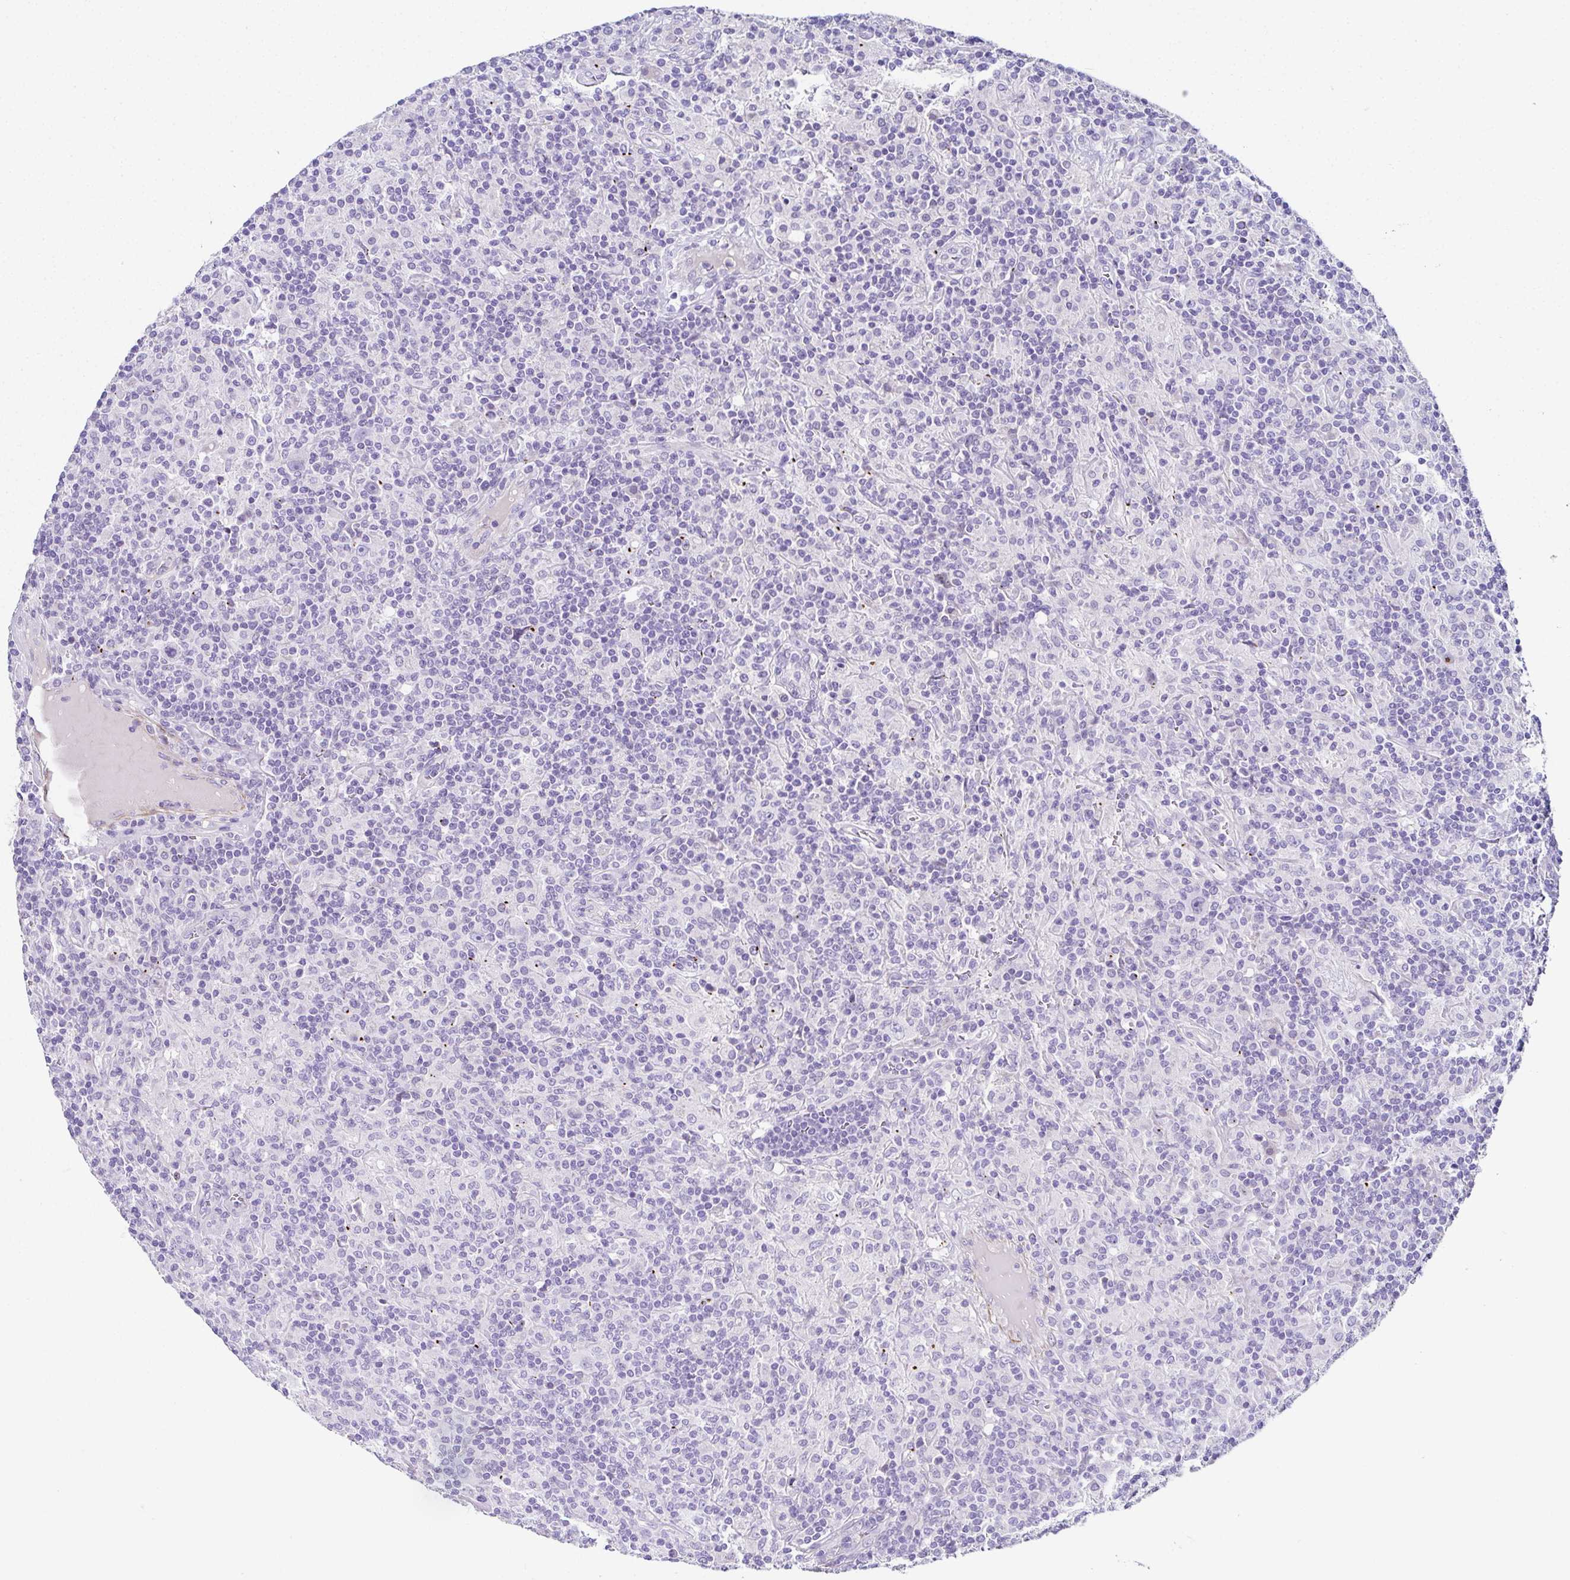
{"staining": {"intensity": "negative", "quantity": "none", "location": "none"}, "tissue": "lymphoma", "cell_type": "Tumor cells", "image_type": "cancer", "snomed": [{"axis": "morphology", "description": "Hodgkin's disease, NOS"}, {"axis": "topography", "description": "Lymph node"}], "caption": "Tumor cells show no significant protein positivity in Hodgkin's disease. (Stains: DAB (3,3'-diaminobenzidine) immunohistochemistry (IHC) with hematoxylin counter stain, Microscopy: brightfield microscopy at high magnification).", "gene": "PPFIA4", "patient": {"sex": "male", "age": 70}}